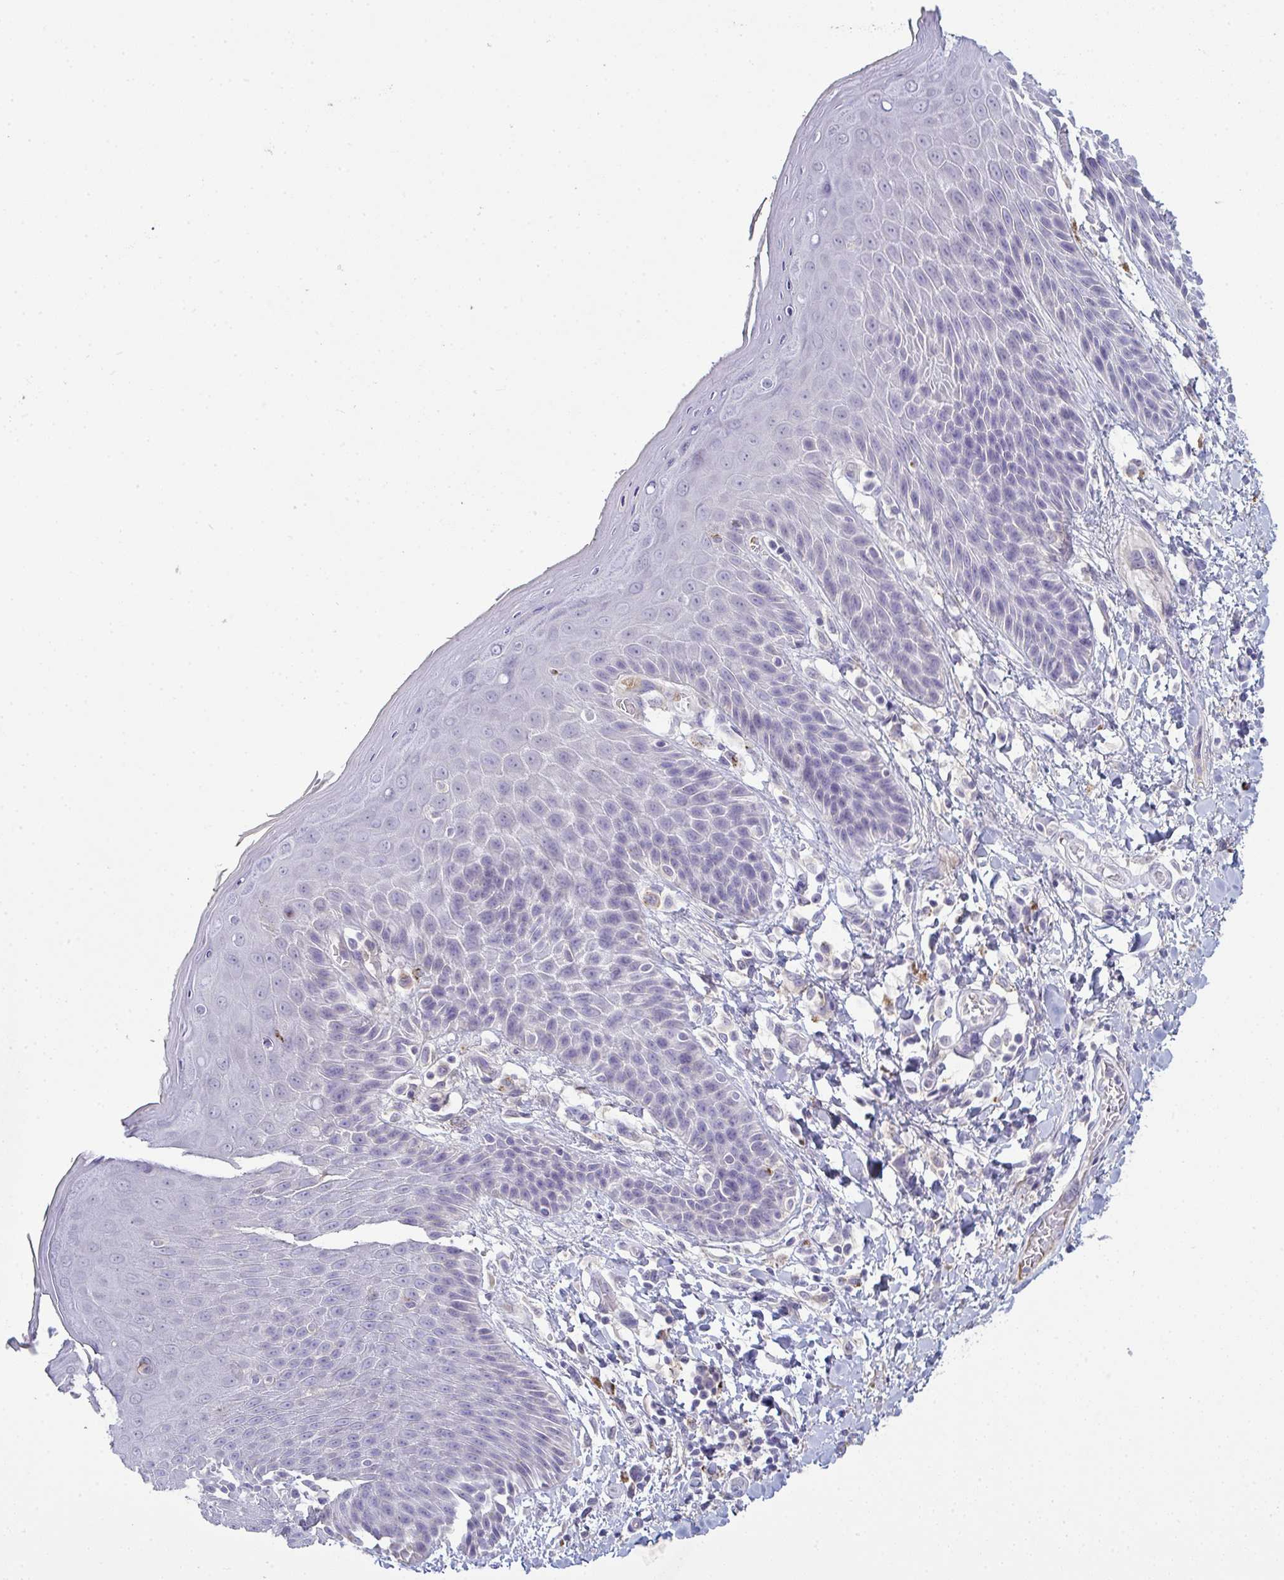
{"staining": {"intensity": "negative", "quantity": "none", "location": "none"}, "tissue": "skin", "cell_type": "Epidermal cells", "image_type": "normal", "snomed": [{"axis": "morphology", "description": "Normal tissue, NOS"}, {"axis": "topography", "description": "Anal"}, {"axis": "topography", "description": "Peripheral nerve tissue"}], "caption": "A photomicrograph of human skin is negative for staining in epidermal cells.", "gene": "ADAM21", "patient": {"sex": "male", "age": 51}}